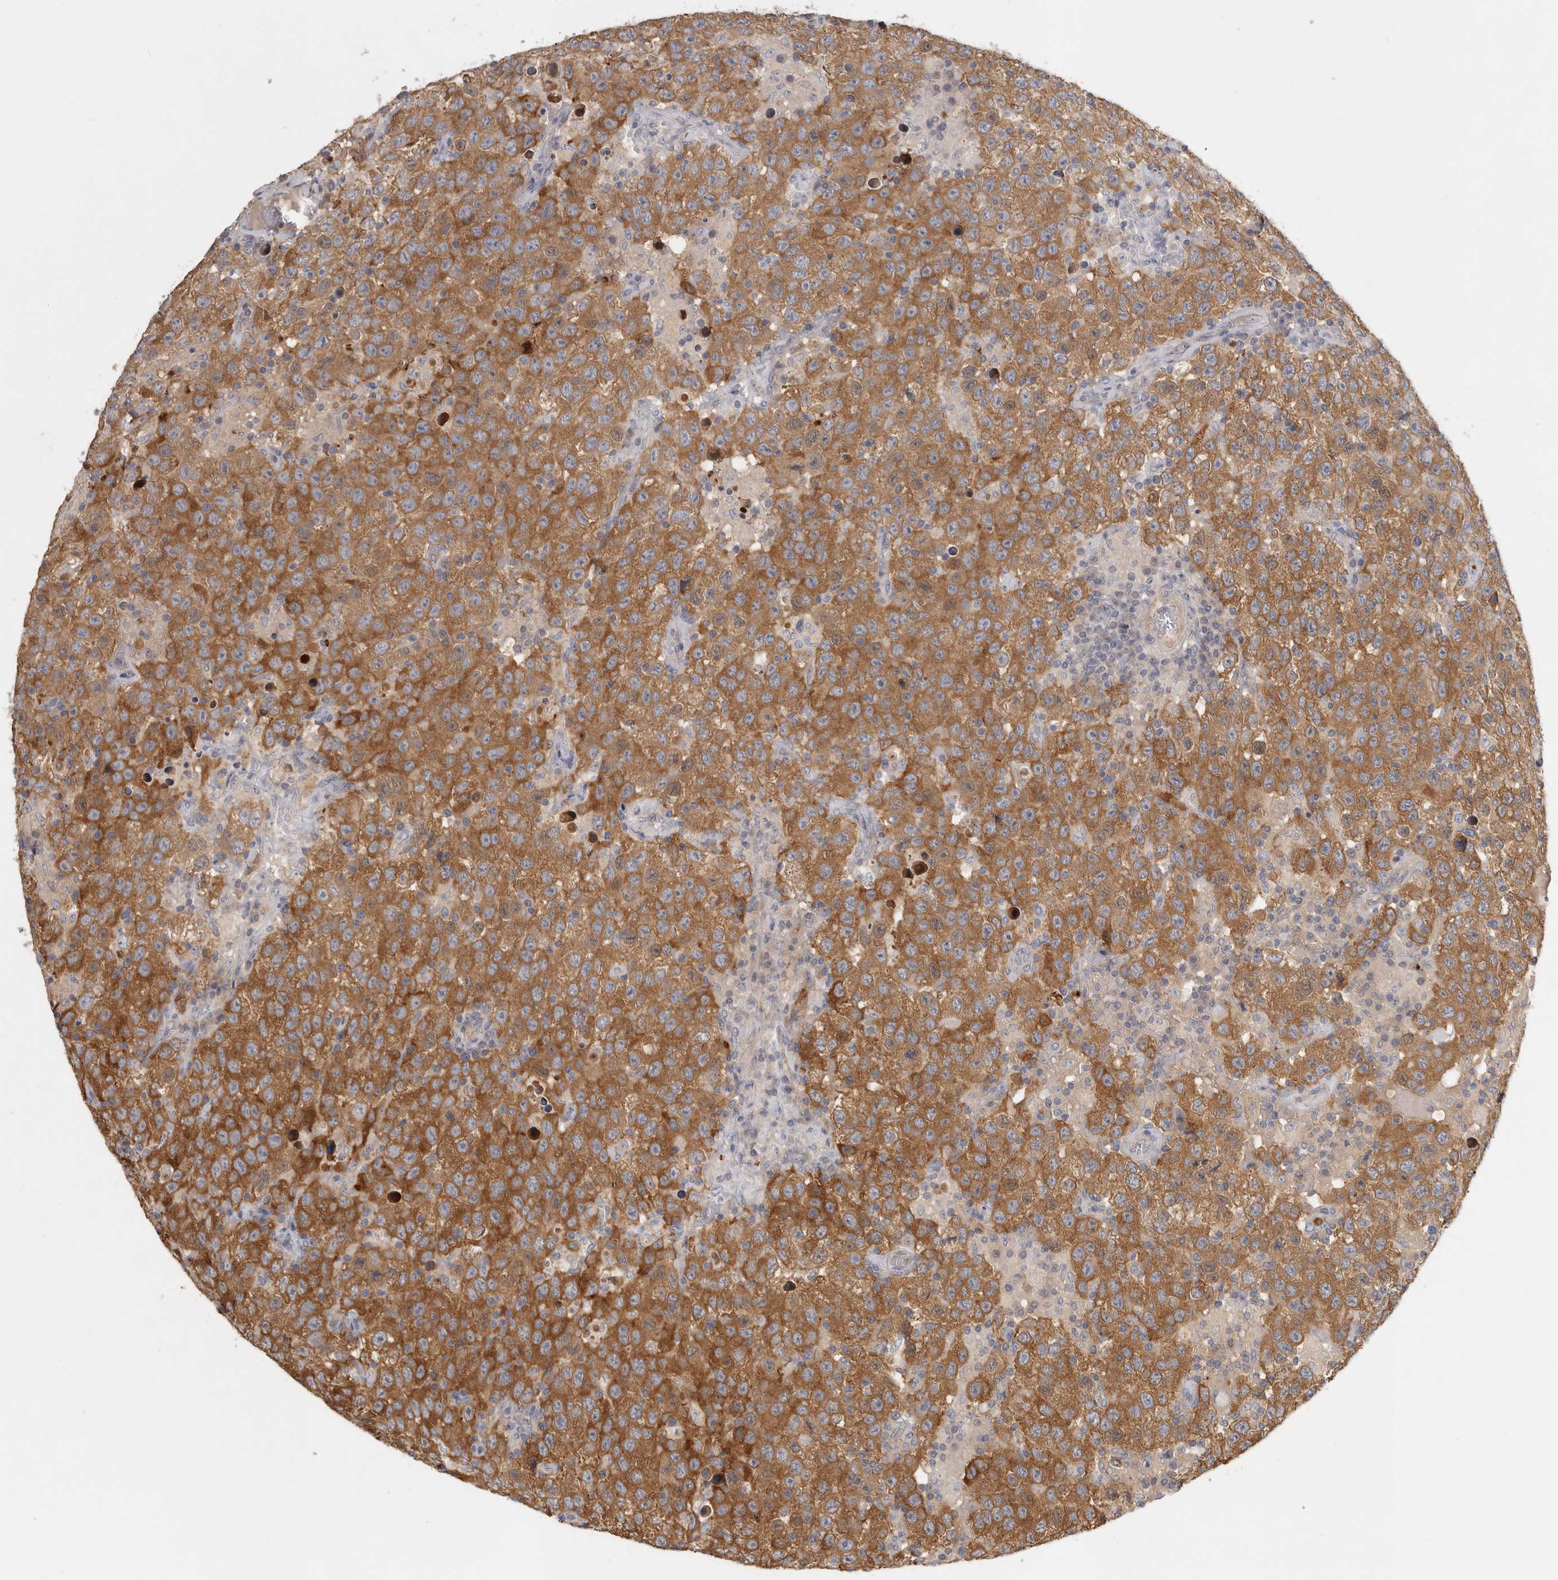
{"staining": {"intensity": "moderate", "quantity": ">75%", "location": "cytoplasmic/membranous"}, "tissue": "testis cancer", "cell_type": "Tumor cells", "image_type": "cancer", "snomed": [{"axis": "morphology", "description": "Seminoma, NOS"}, {"axis": "topography", "description": "Testis"}], "caption": "Protein analysis of testis seminoma tissue exhibits moderate cytoplasmic/membranous positivity in about >75% of tumor cells.", "gene": "CFAP298", "patient": {"sex": "male", "age": 41}}